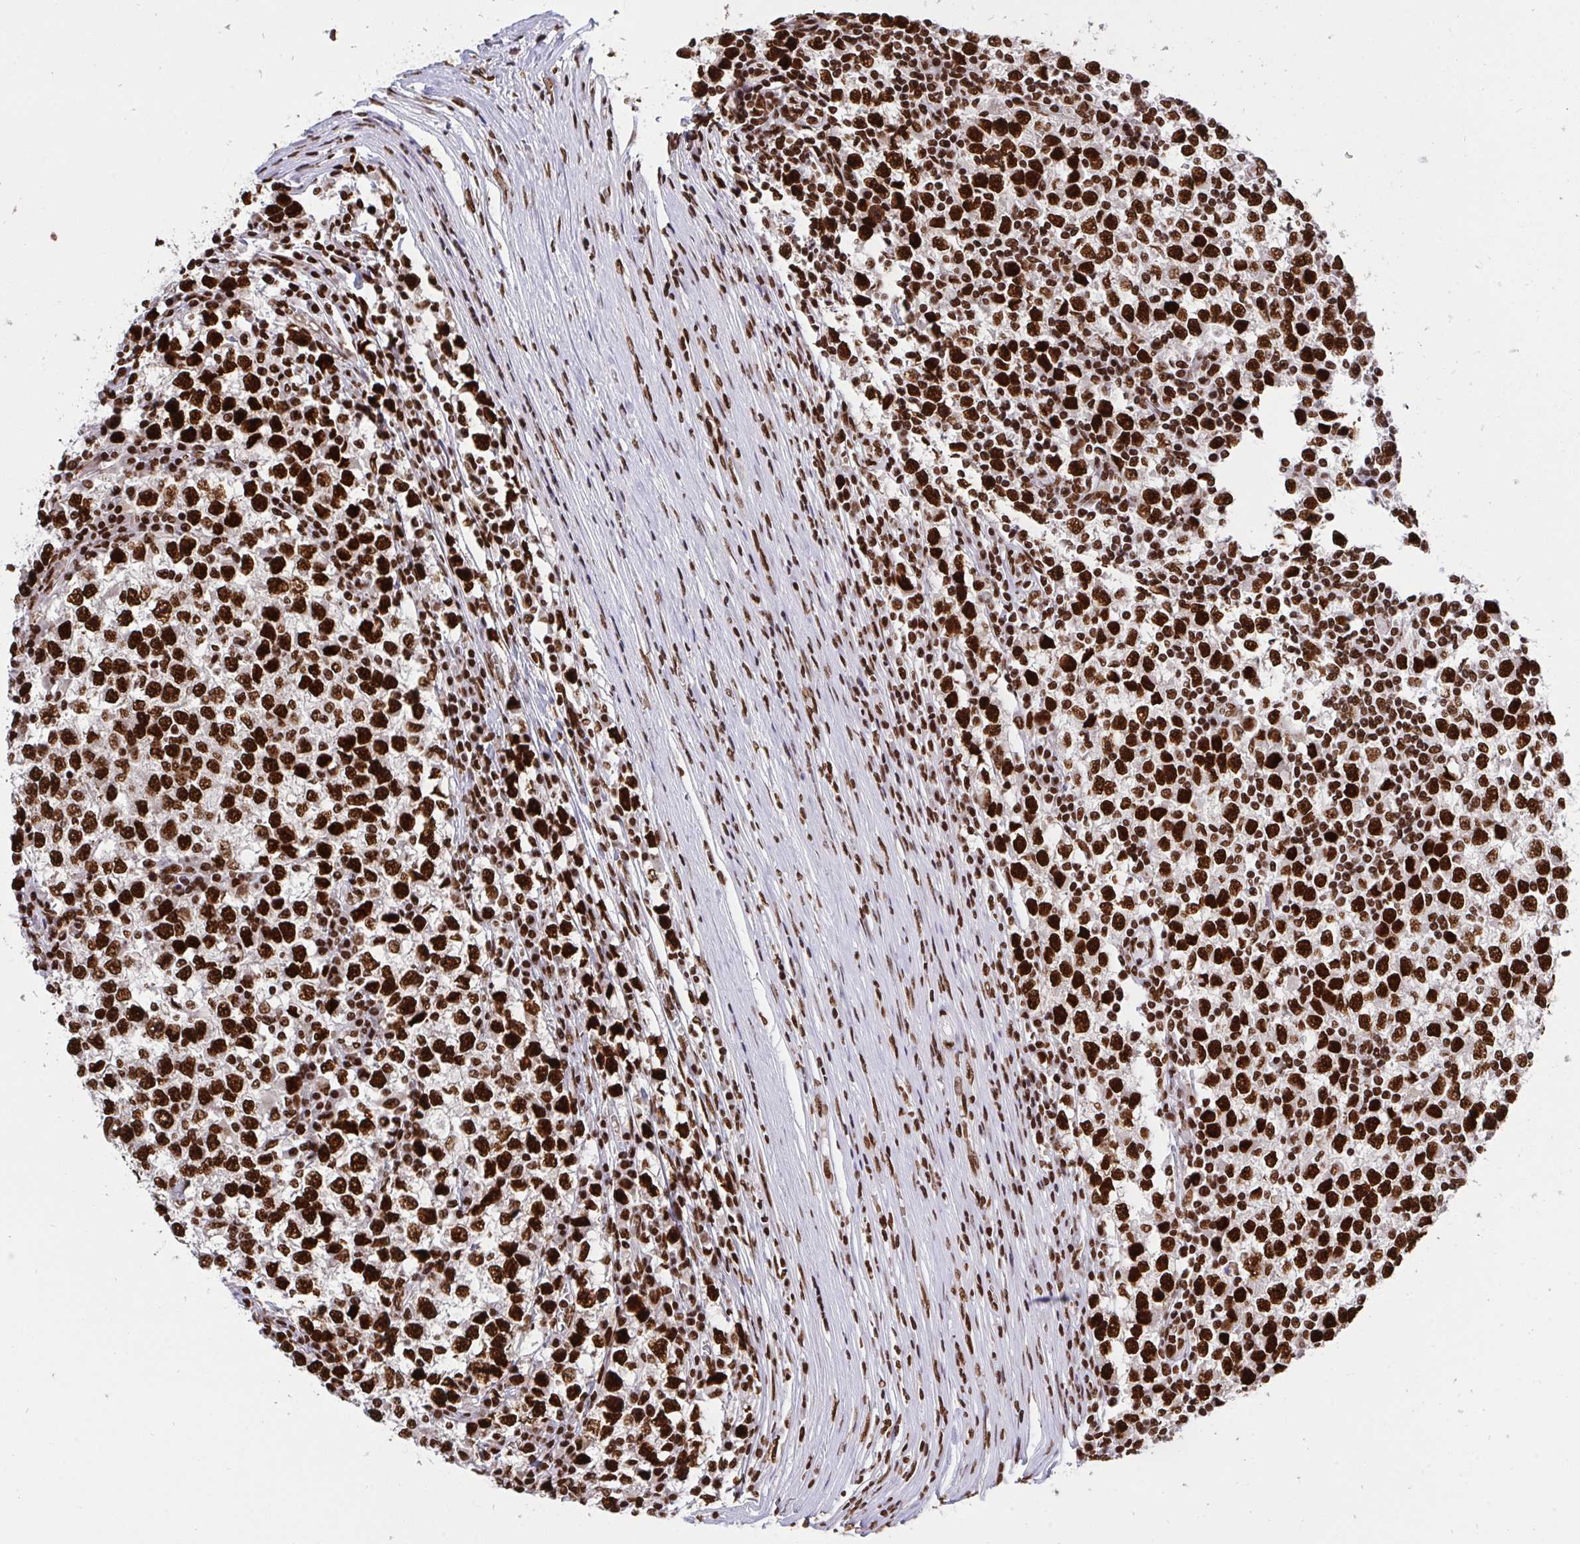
{"staining": {"intensity": "strong", "quantity": ">75%", "location": "nuclear"}, "tissue": "testis cancer", "cell_type": "Tumor cells", "image_type": "cancer", "snomed": [{"axis": "morphology", "description": "Seminoma, NOS"}, {"axis": "topography", "description": "Testis"}], "caption": "Immunohistochemistry (IHC) image of human testis seminoma stained for a protein (brown), which shows high levels of strong nuclear positivity in about >75% of tumor cells.", "gene": "HNRNPL", "patient": {"sex": "male", "age": 65}}